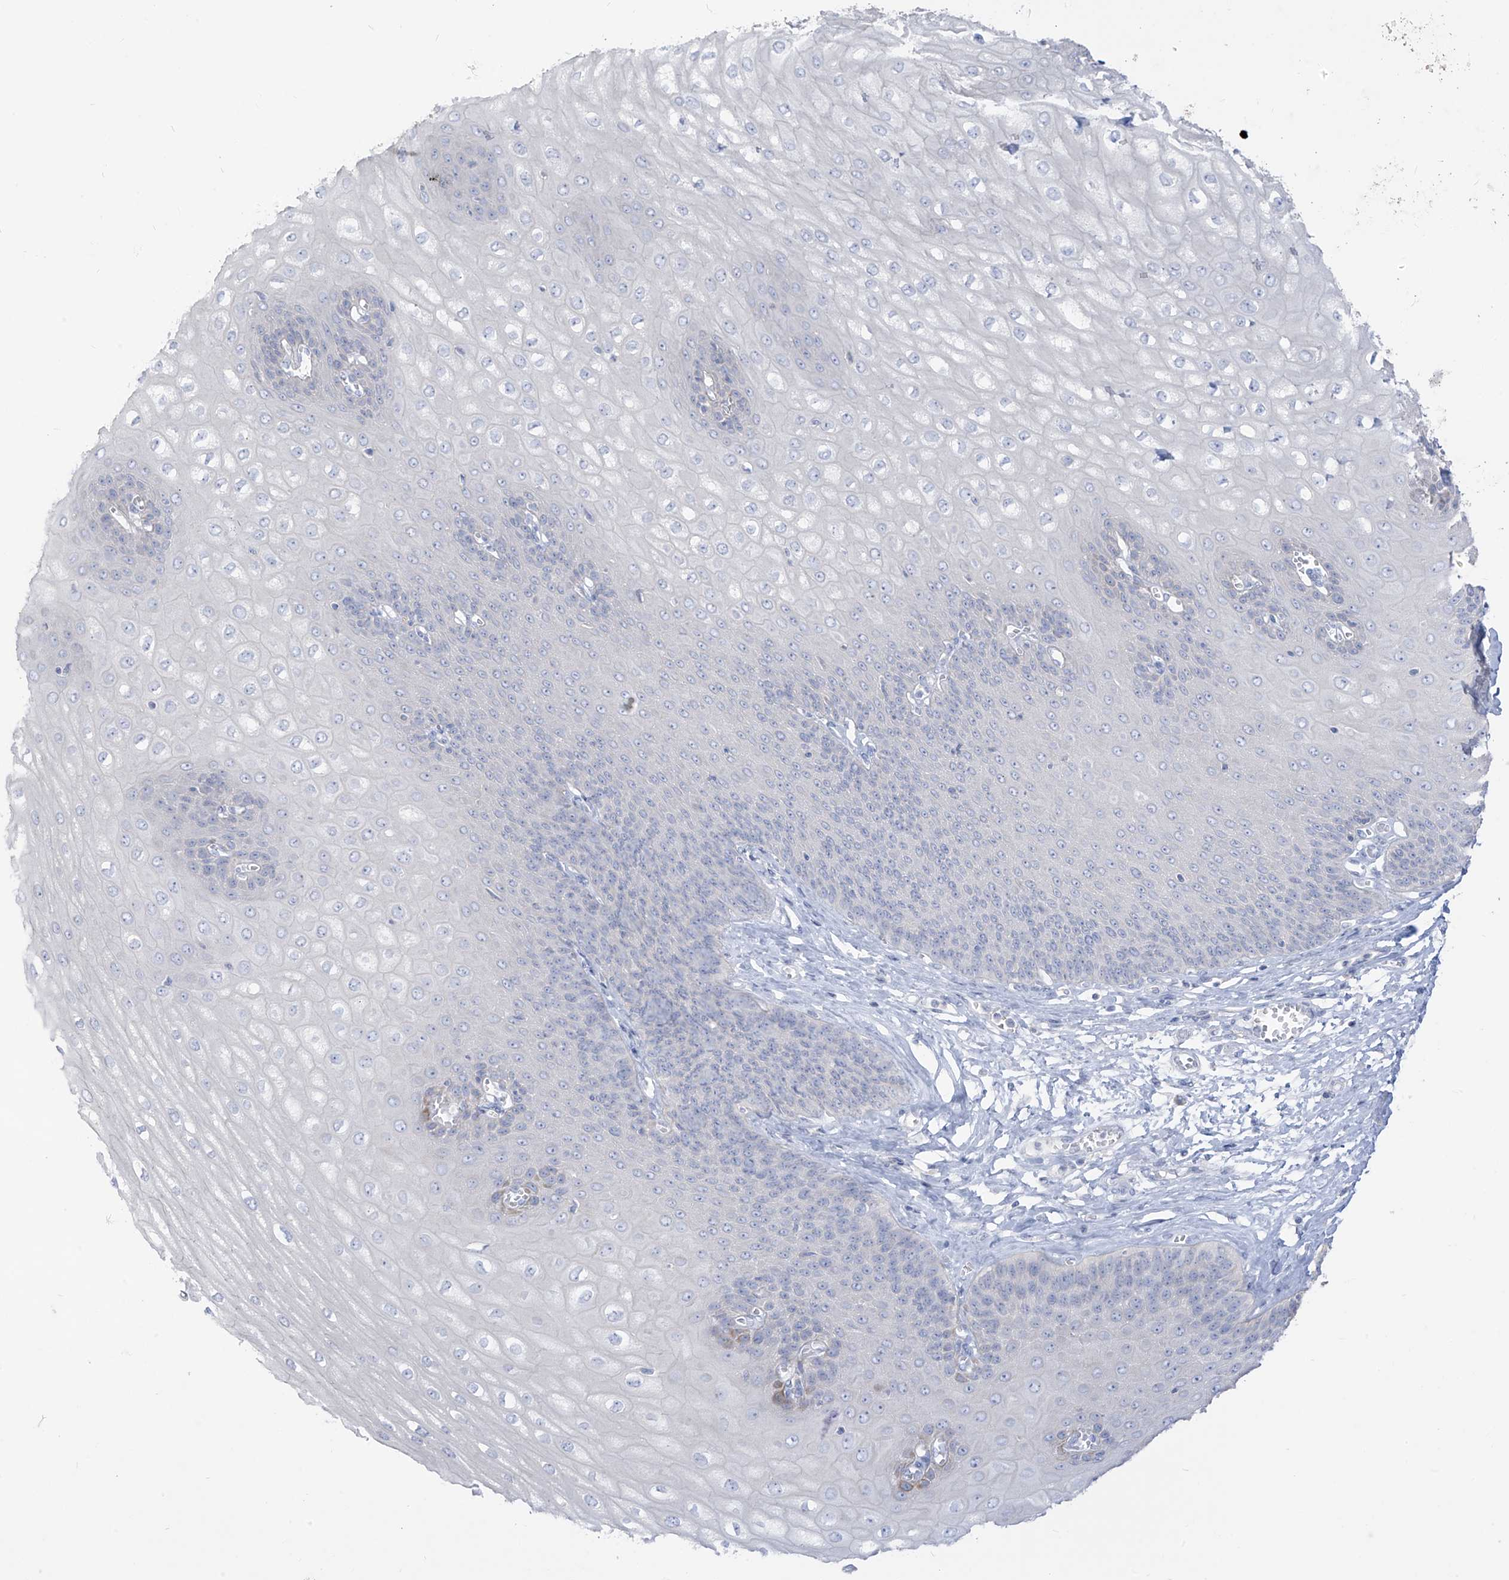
{"staining": {"intensity": "negative", "quantity": "none", "location": "none"}, "tissue": "esophagus", "cell_type": "Squamous epithelial cells", "image_type": "normal", "snomed": [{"axis": "morphology", "description": "Normal tissue, NOS"}, {"axis": "topography", "description": "Esophagus"}], "caption": "An immunohistochemistry (IHC) histopathology image of benign esophagus is shown. There is no staining in squamous epithelial cells of esophagus.", "gene": "ARHGEF40", "patient": {"sex": "male", "age": 60}}